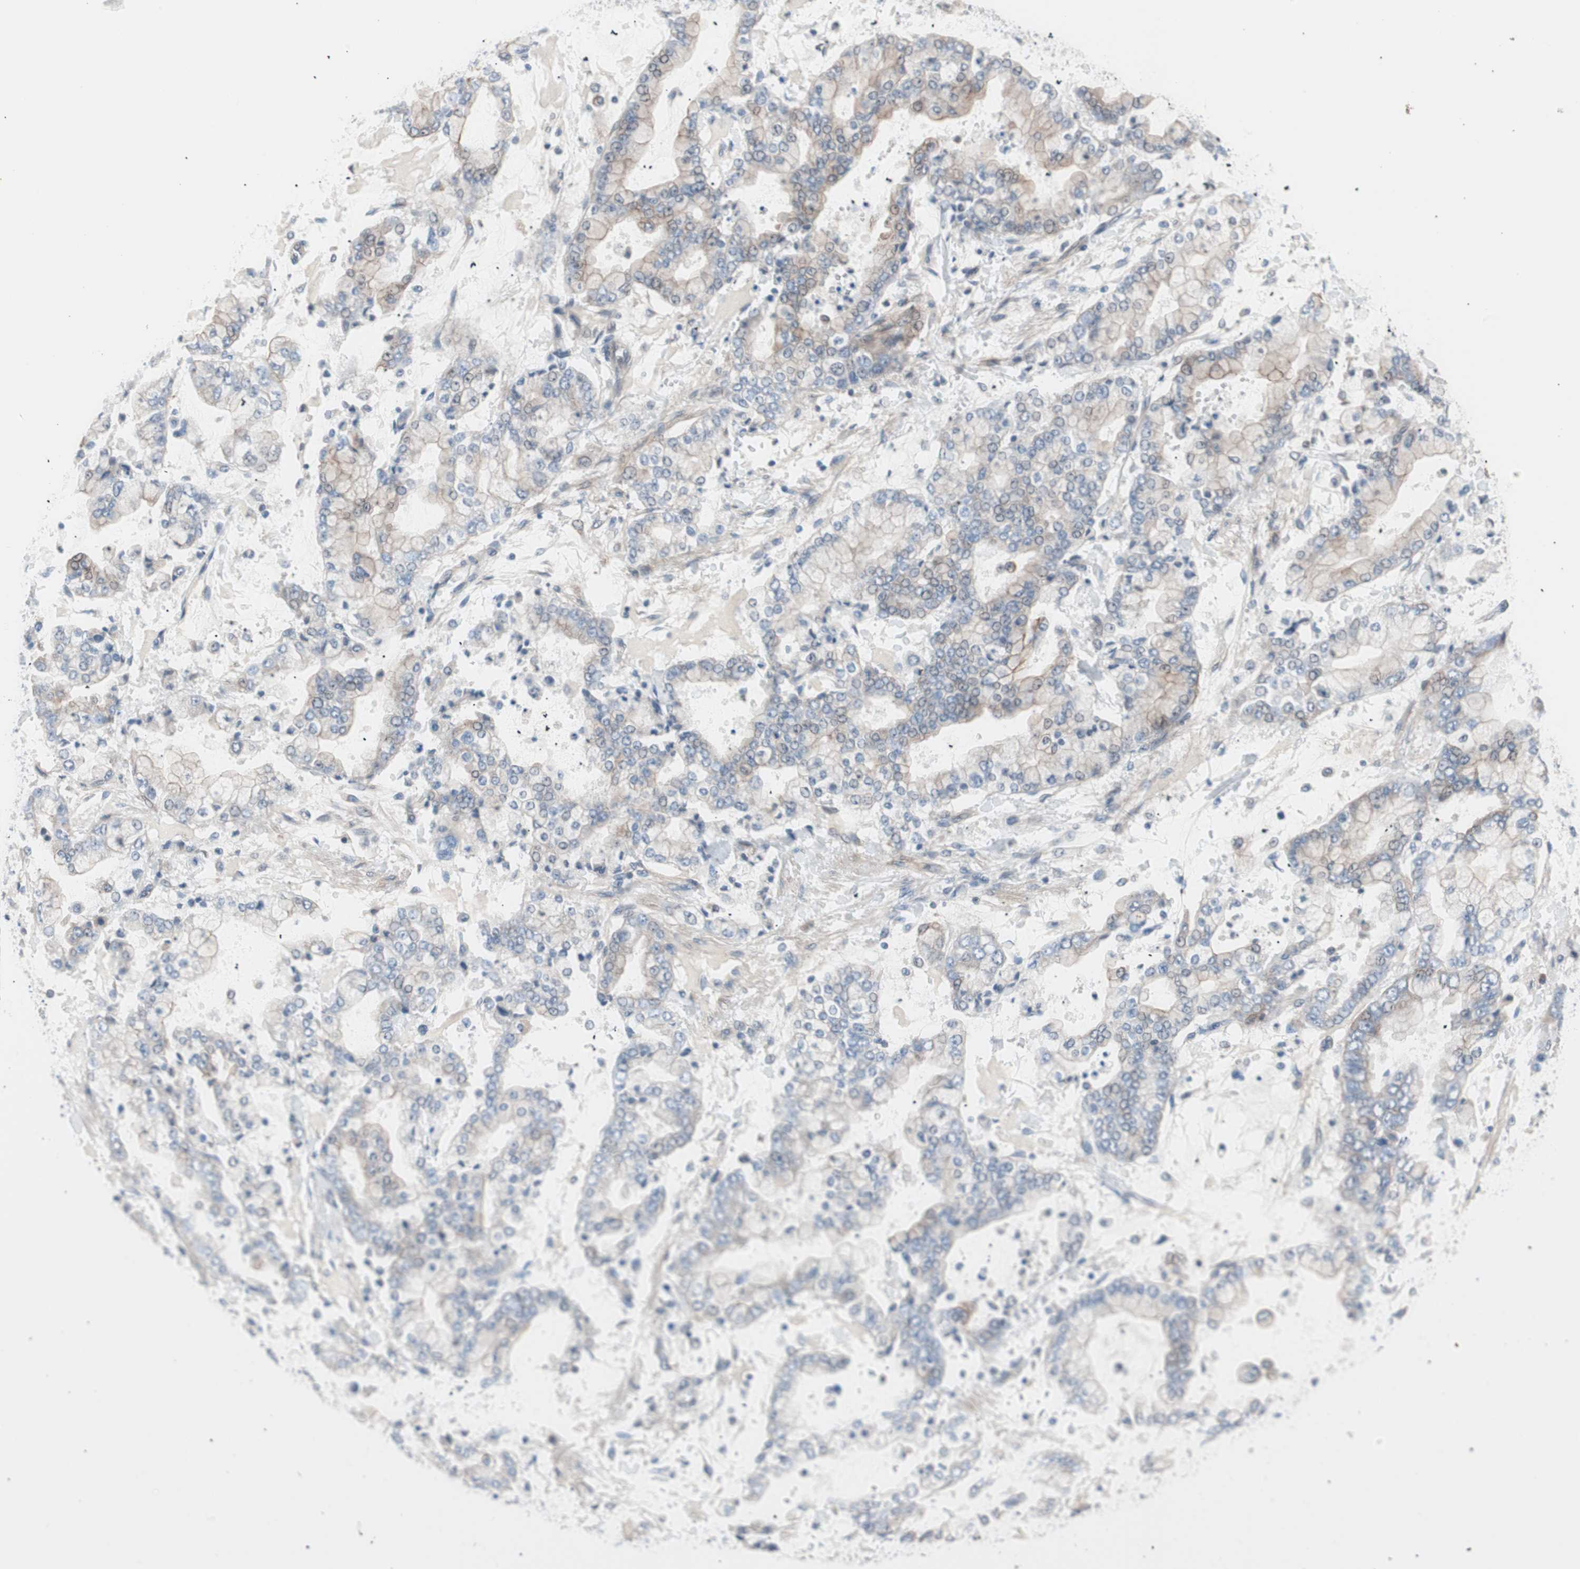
{"staining": {"intensity": "weak", "quantity": "<25%", "location": "cytoplasmic/membranous"}, "tissue": "stomach cancer", "cell_type": "Tumor cells", "image_type": "cancer", "snomed": [{"axis": "morphology", "description": "Adenocarcinoma, NOS"}, {"axis": "topography", "description": "Stomach"}], "caption": "DAB immunohistochemical staining of stomach adenocarcinoma shows no significant staining in tumor cells.", "gene": "SMG1", "patient": {"sex": "male", "age": 76}}